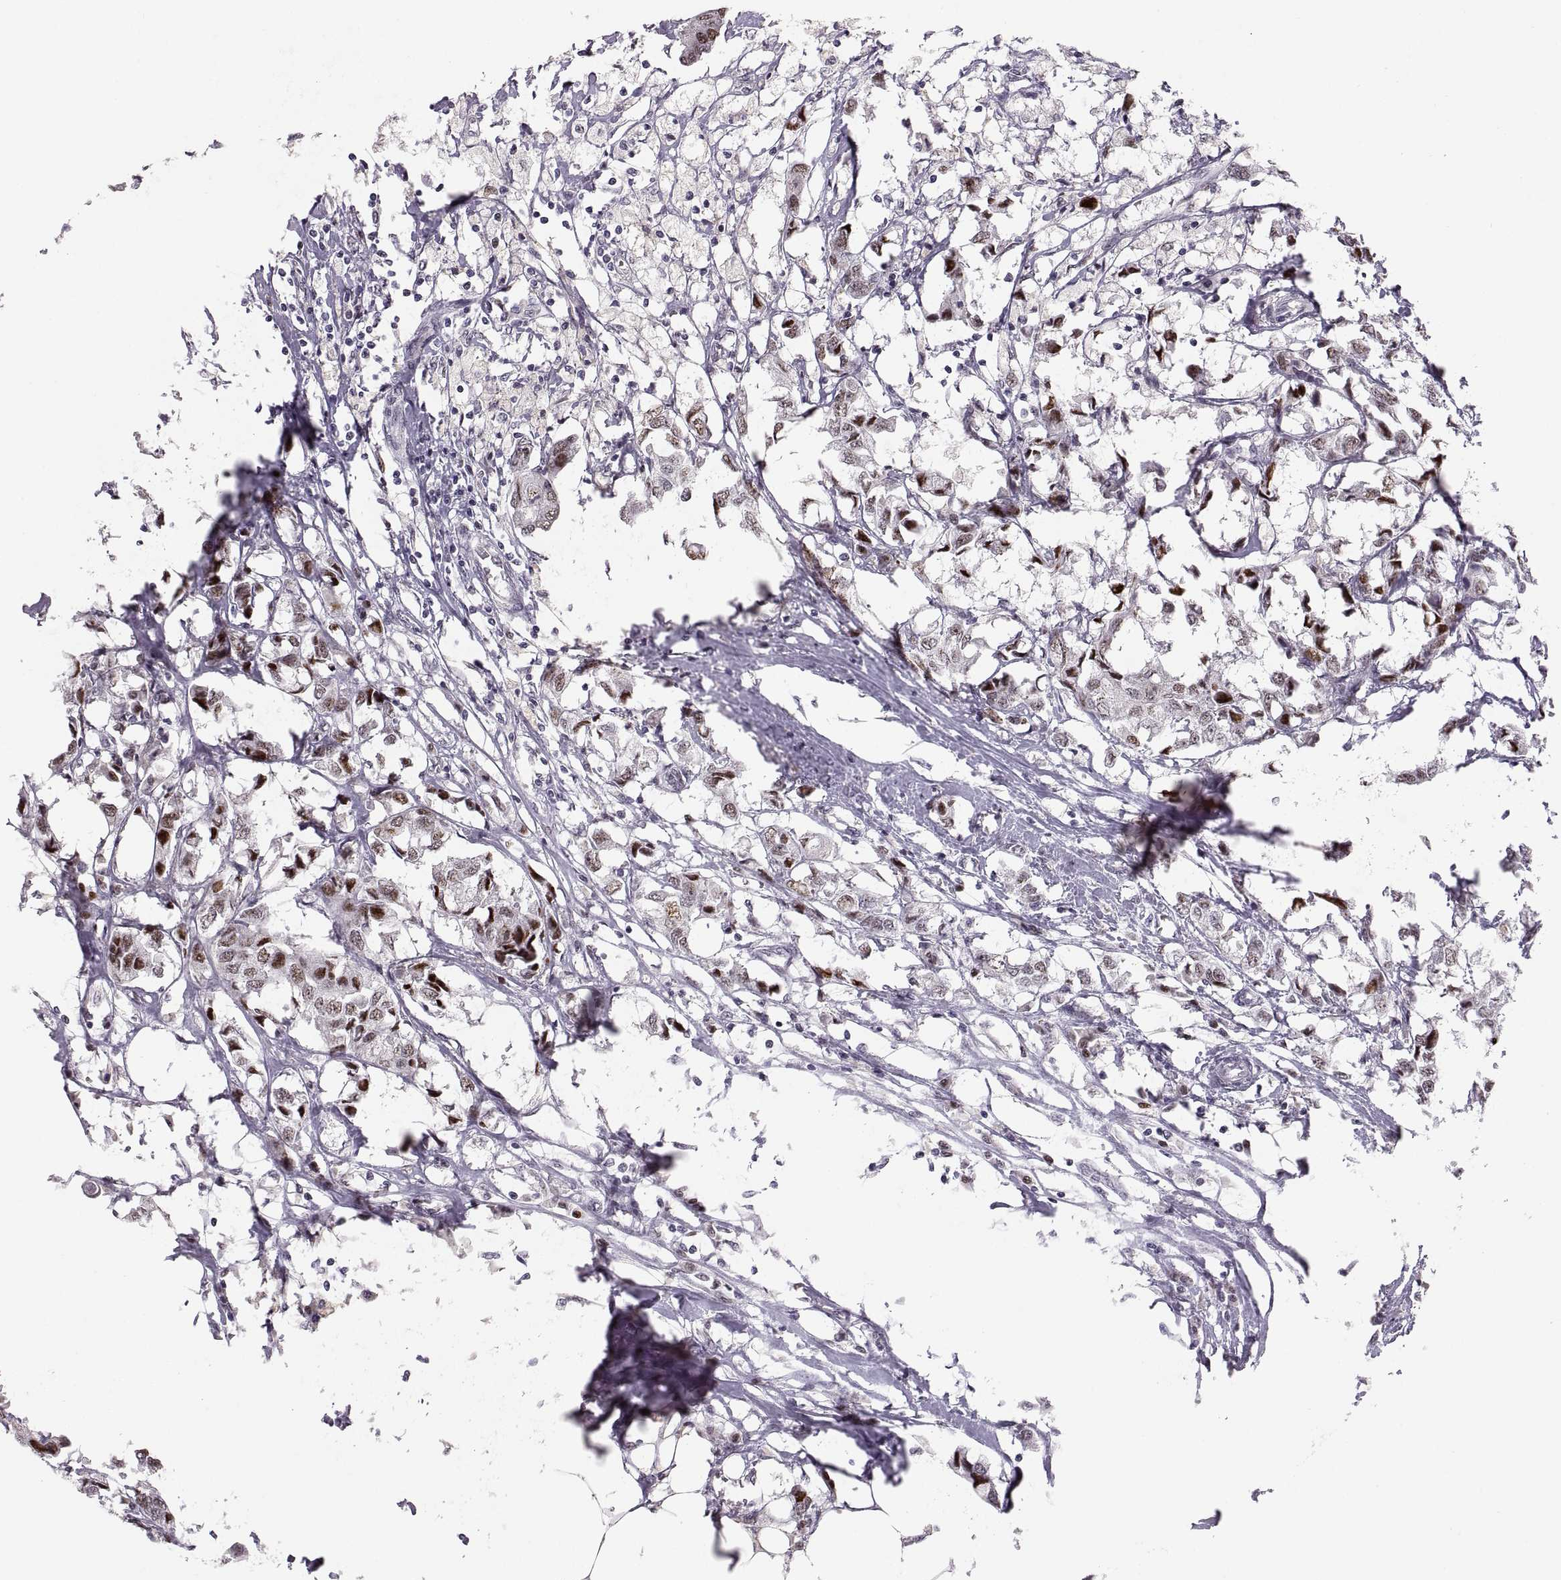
{"staining": {"intensity": "strong", "quantity": "25%-75%", "location": "nuclear"}, "tissue": "breast cancer", "cell_type": "Tumor cells", "image_type": "cancer", "snomed": [{"axis": "morphology", "description": "Duct carcinoma"}, {"axis": "topography", "description": "Breast"}], "caption": "Approximately 25%-75% of tumor cells in breast cancer reveal strong nuclear protein positivity as visualized by brown immunohistochemical staining.", "gene": "SNAI1", "patient": {"sex": "female", "age": 80}}